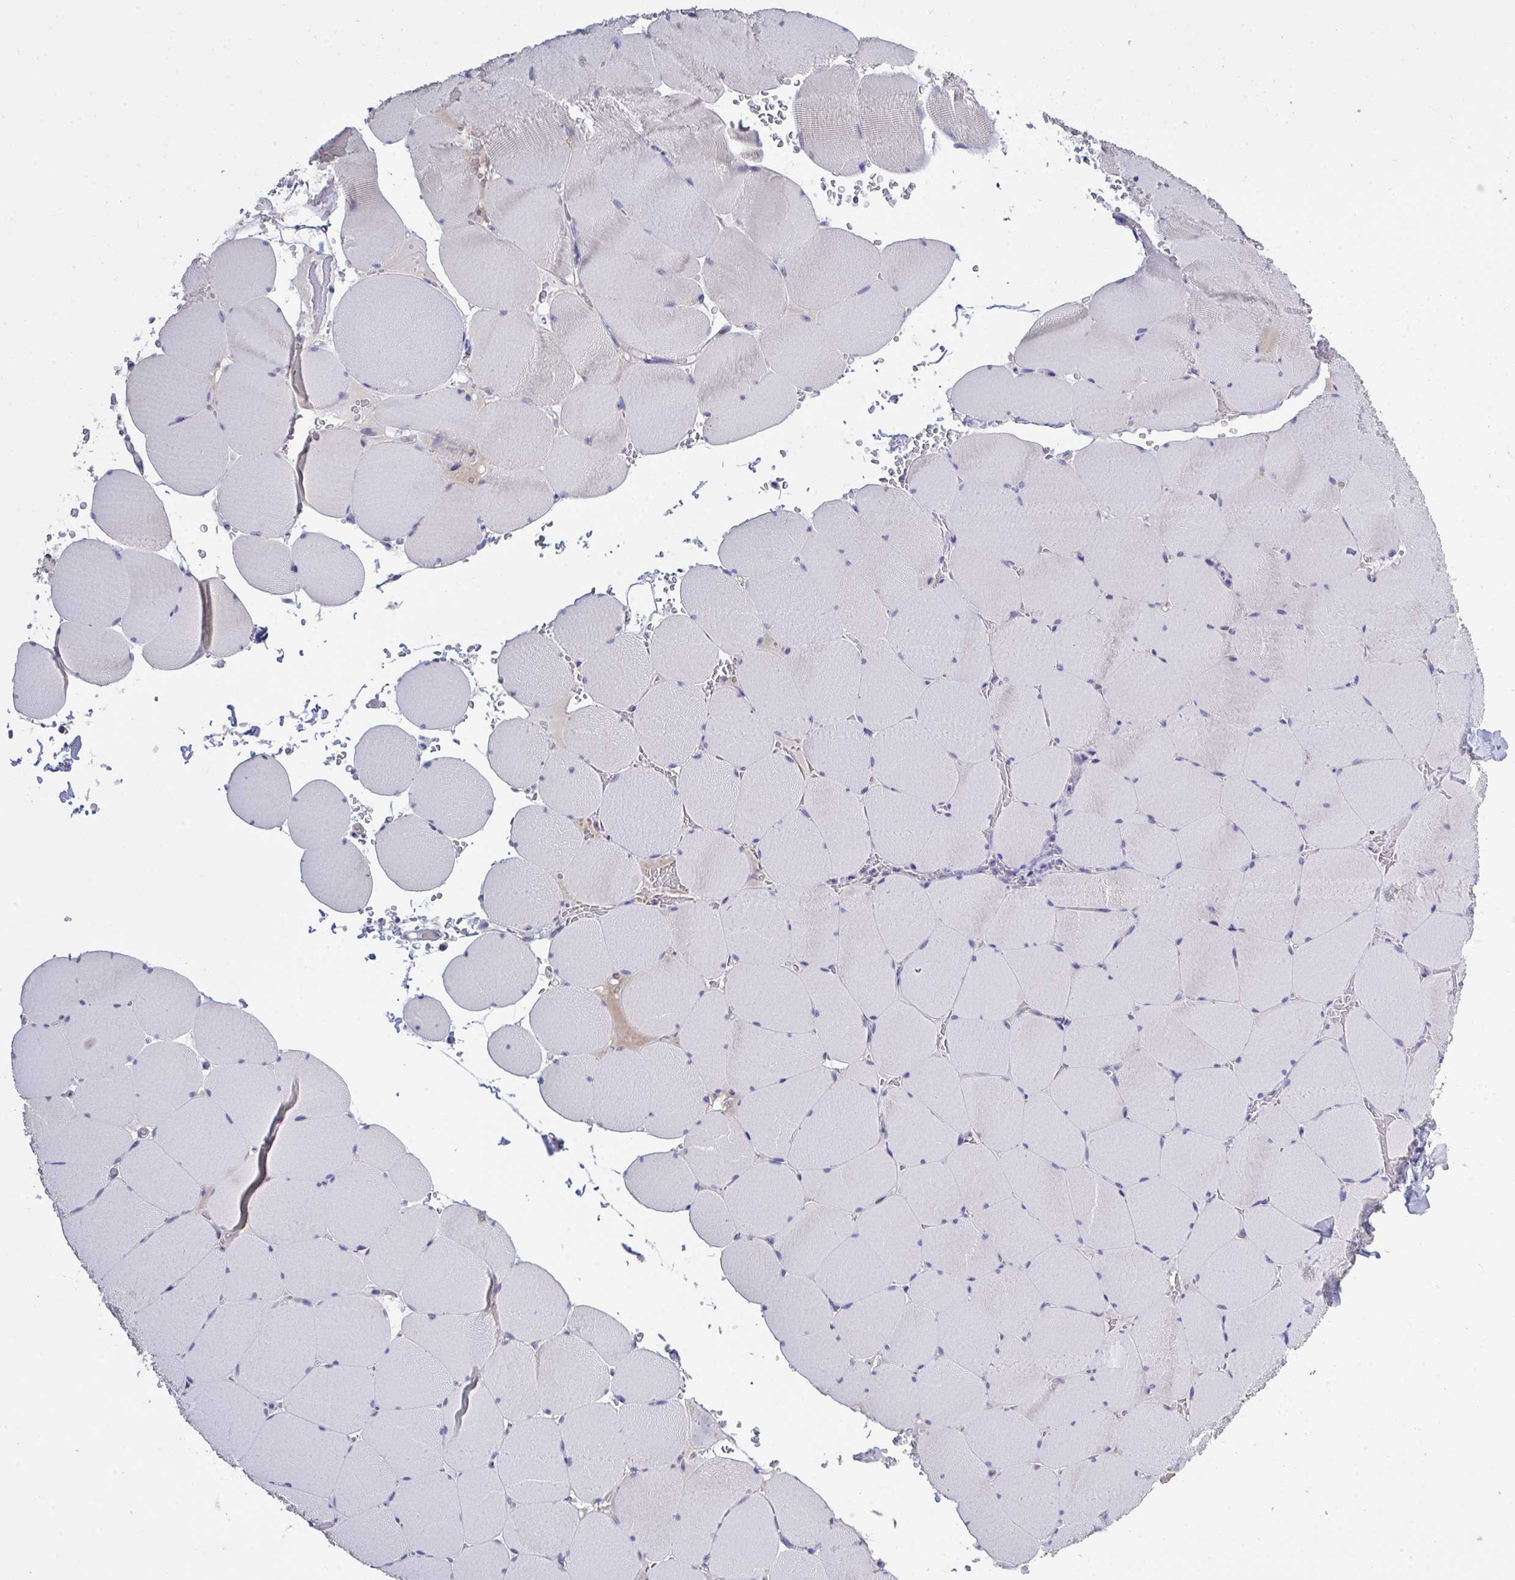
{"staining": {"intensity": "negative", "quantity": "none", "location": "none"}, "tissue": "skeletal muscle", "cell_type": "Myocytes", "image_type": "normal", "snomed": [{"axis": "morphology", "description": "Normal tissue, NOS"}, {"axis": "topography", "description": "Skeletal muscle"}, {"axis": "topography", "description": "Head-Neck"}], "caption": "IHC histopathology image of normal skeletal muscle: human skeletal muscle stained with DAB (3,3'-diaminobenzidine) exhibits no significant protein expression in myocytes.", "gene": "LRRC58", "patient": {"sex": "male", "age": 66}}